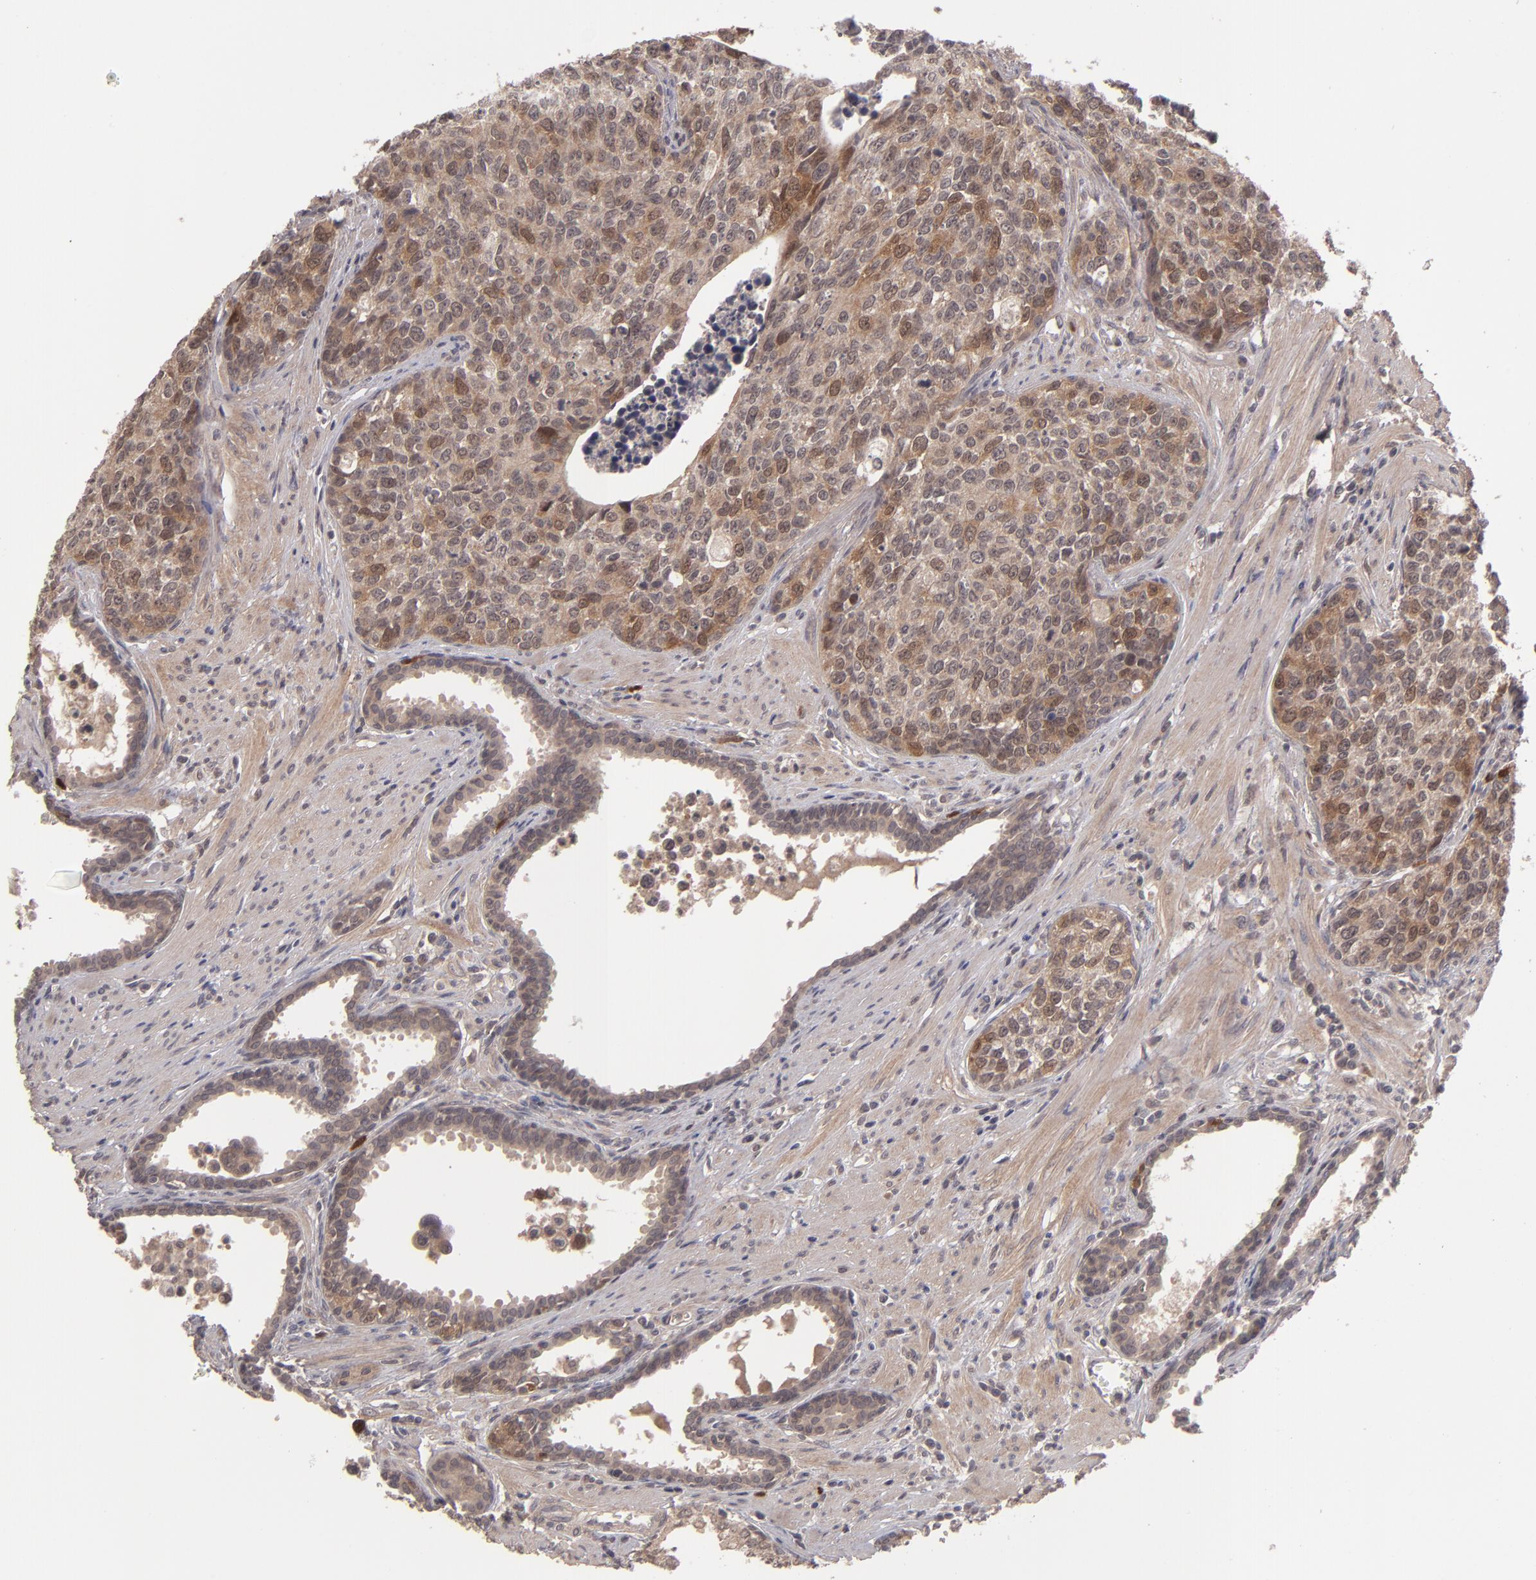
{"staining": {"intensity": "moderate", "quantity": ">75%", "location": "cytoplasmic/membranous"}, "tissue": "urothelial cancer", "cell_type": "Tumor cells", "image_type": "cancer", "snomed": [{"axis": "morphology", "description": "Urothelial carcinoma, High grade"}, {"axis": "topography", "description": "Urinary bladder"}], "caption": "Protein expression by IHC exhibits moderate cytoplasmic/membranous expression in approximately >75% of tumor cells in high-grade urothelial carcinoma.", "gene": "TYMS", "patient": {"sex": "male", "age": 81}}